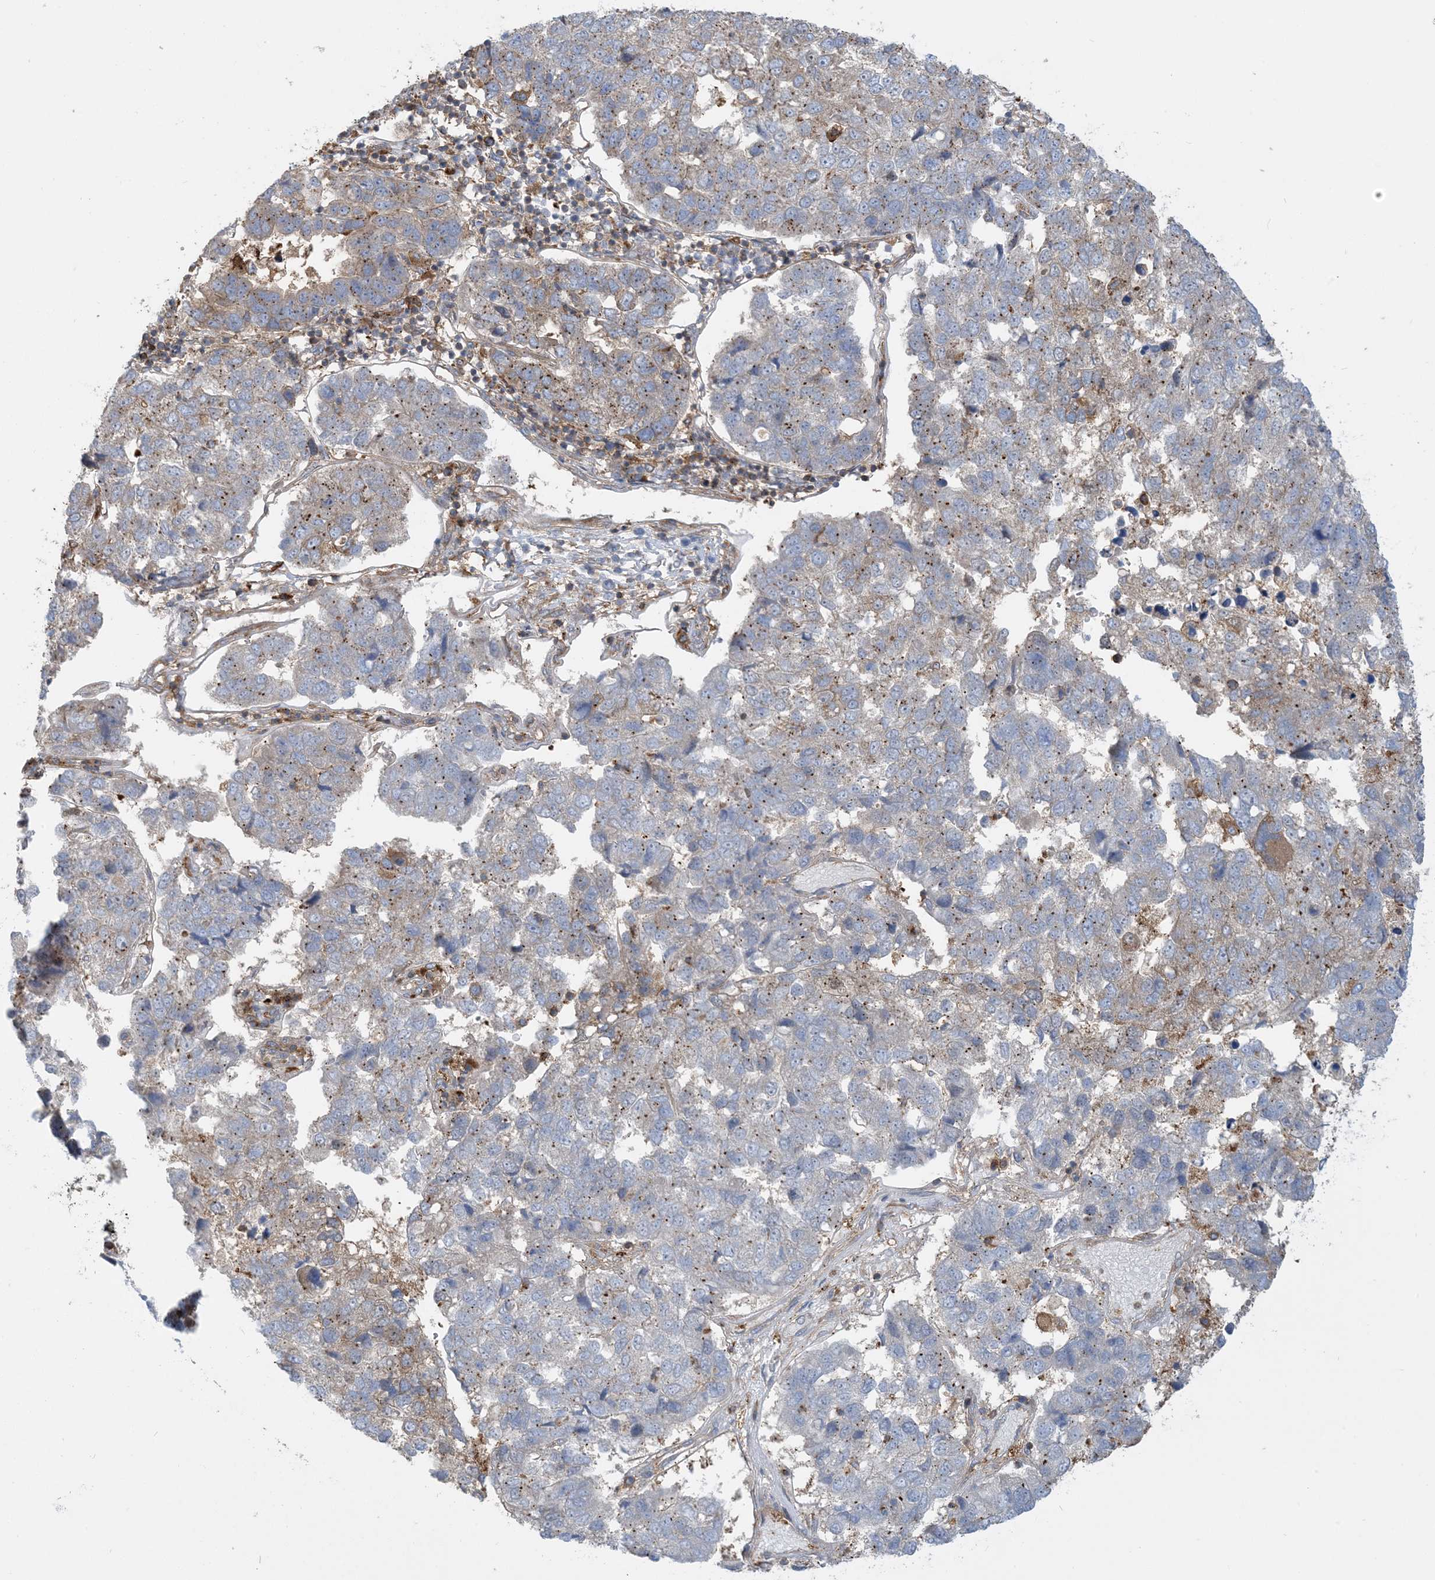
{"staining": {"intensity": "weak", "quantity": ">75%", "location": "cytoplasmic/membranous"}, "tissue": "pancreatic cancer", "cell_type": "Tumor cells", "image_type": "cancer", "snomed": [{"axis": "morphology", "description": "Adenocarcinoma, NOS"}, {"axis": "topography", "description": "Pancreas"}], "caption": "Brown immunohistochemical staining in adenocarcinoma (pancreatic) shows weak cytoplasmic/membranous expression in approximately >75% of tumor cells.", "gene": "SFMBT2", "patient": {"sex": "female", "age": 61}}